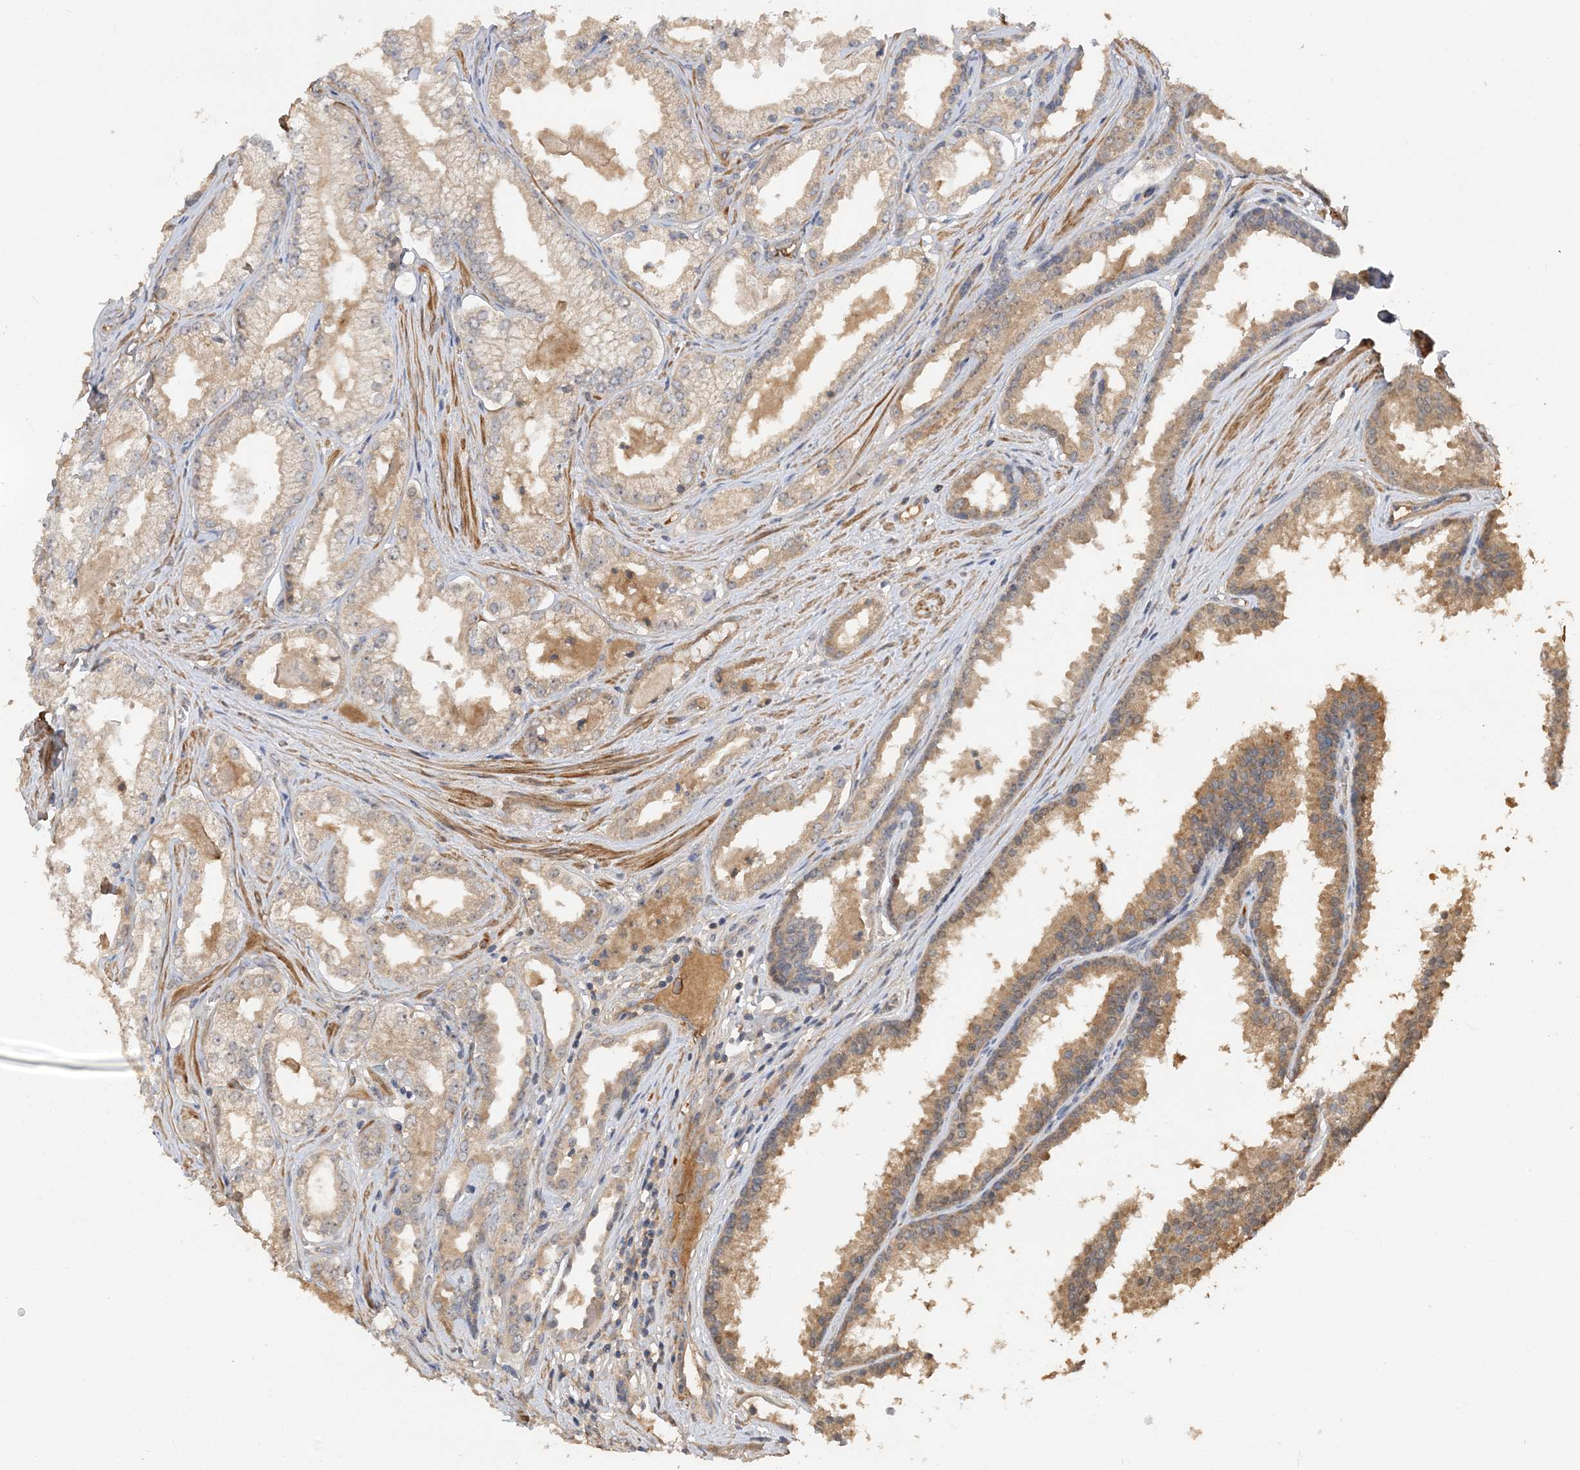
{"staining": {"intensity": "weak", "quantity": ">75%", "location": "cytoplasmic/membranous"}, "tissue": "prostate cancer", "cell_type": "Tumor cells", "image_type": "cancer", "snomed": [{"axis": "morphology", "description": "Adenocarcinoma, High grade"}, {"axis": "topography", "description": "Prostate"}], "caption": "Protein analysis of prostate cancer (high-grade adenocarcinoma) tissue demonstrates weak cytoplasmic/membranous expression in approximately >75% of tumor cells.", "gene": "GRINA", "patient": {"sex": "male", "age": 68}}